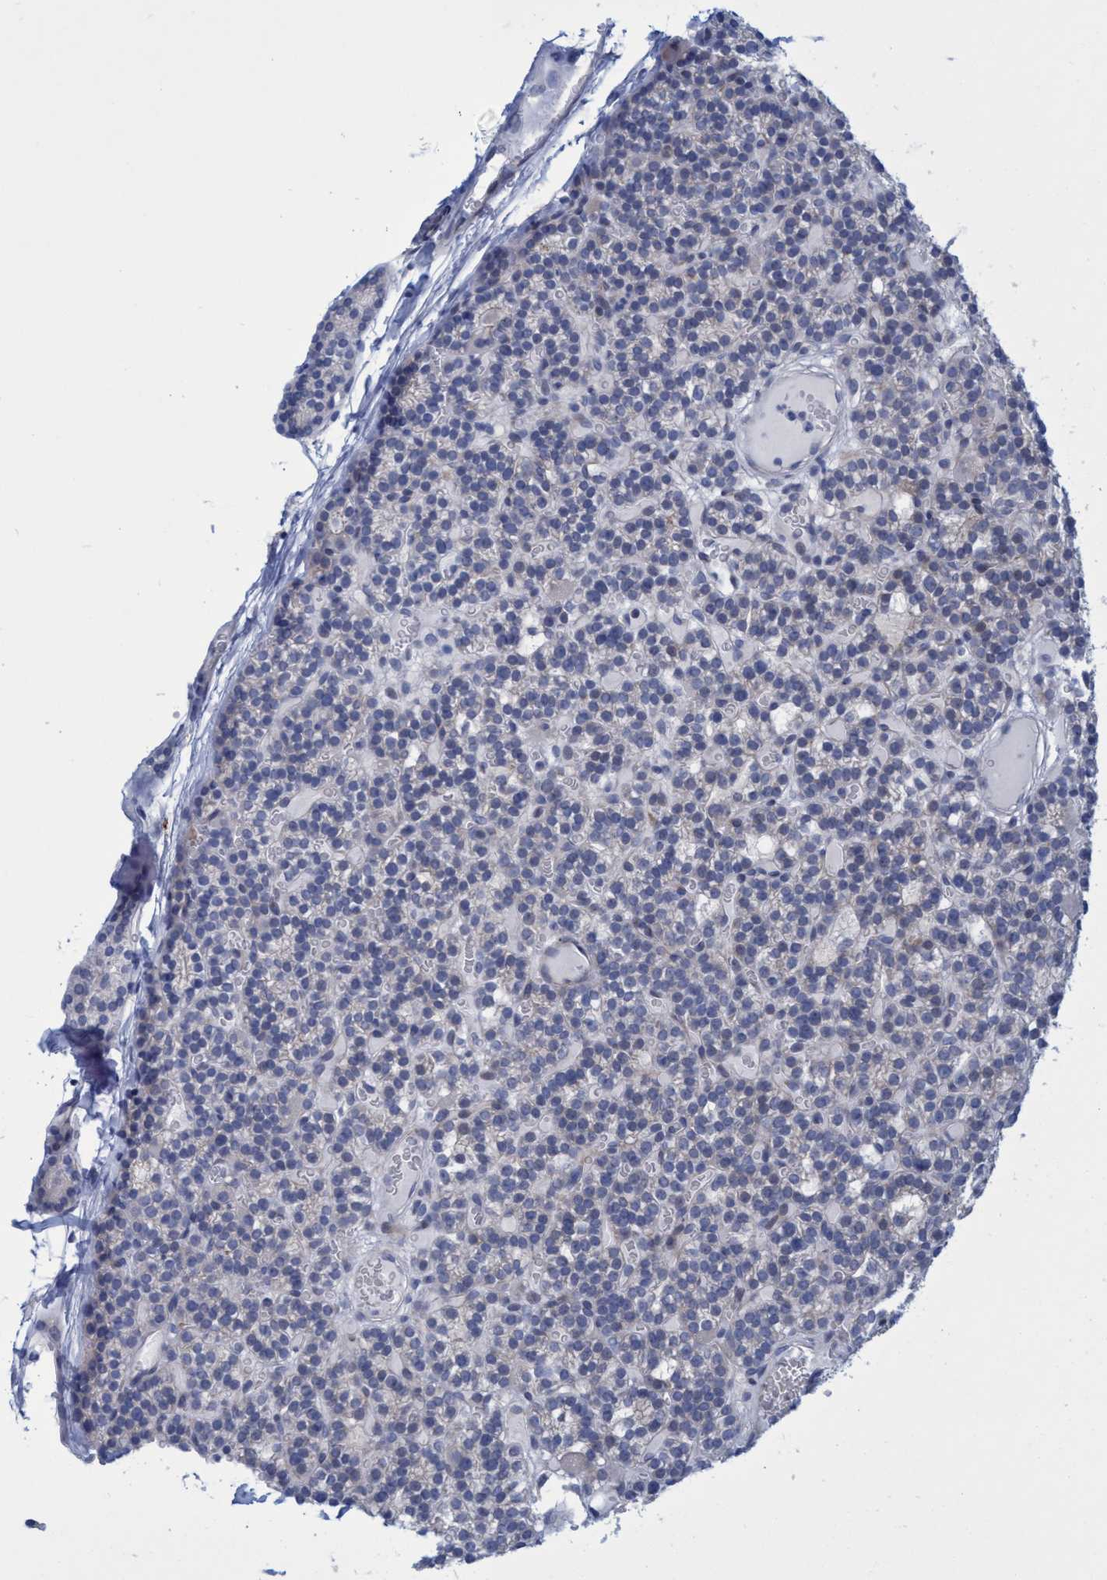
{"staining": {"intensity": "negative", "quantity": "none", "location": "none"}, "tissue": "parathyroid gland", "cell_type": "Glandular cells", "image_type": "normal", "snomed": [{"axis": "morphology", "description": "Normal tissue, NOS"}, {"axis": "morphology", "description": "Adenoma, NOS"}, {"axis": "topography", "description": "Parathyroid gland"}], "caption": "DAB (3,3'-diaminobenzidine) immunohistochemical staining of benign human parathyroid gland demonstrates no significant positivity in glandular cells. (Brightfield microscopy of DAB immunohistochemistry (IHC) at high magnification).", "gene": "R3HCC1", "patient": {"sex": "female", "age": 58}}